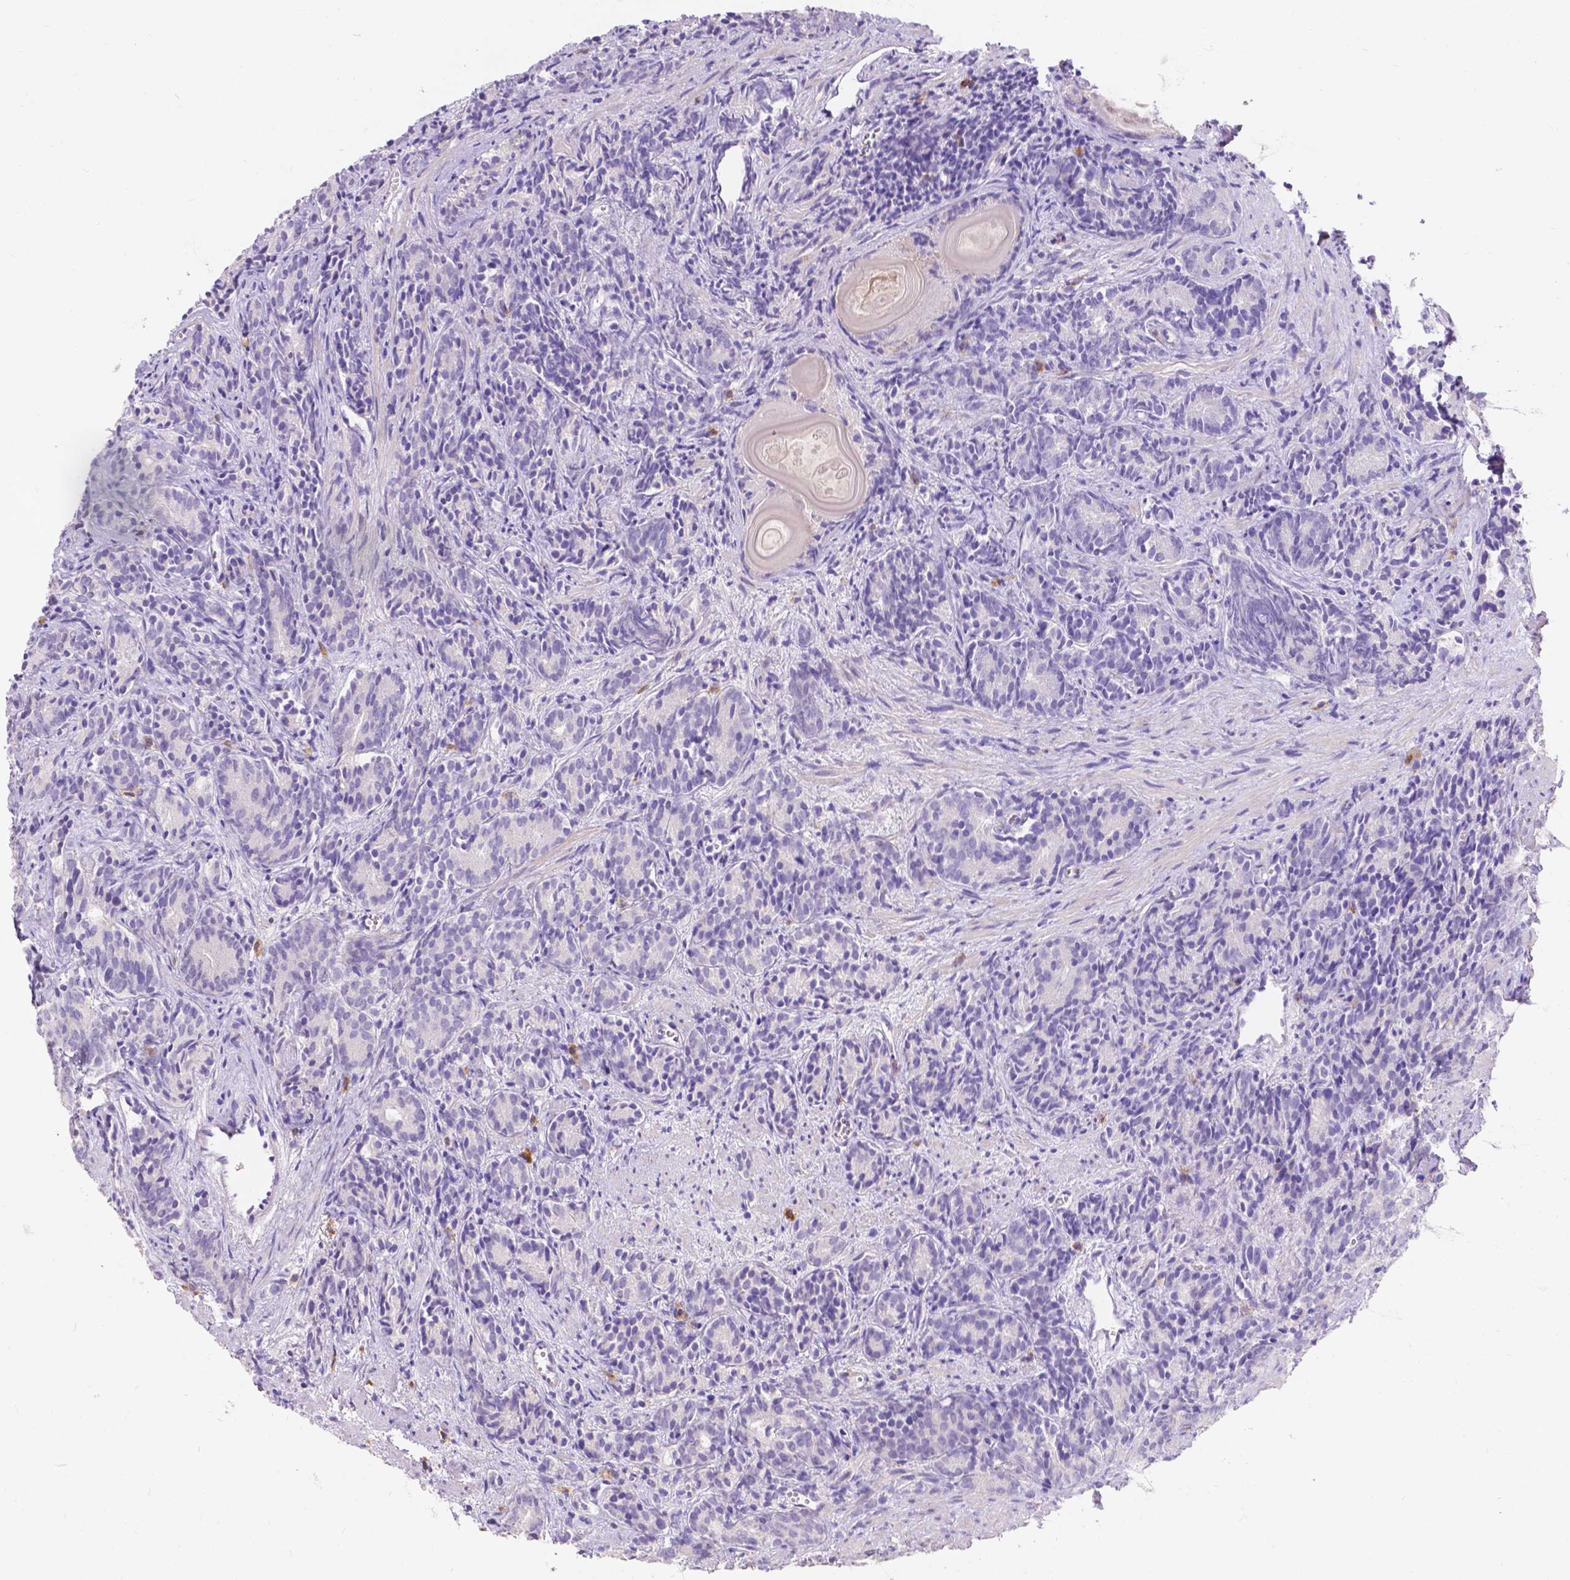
{"staining": {"intensity": "negative", "quantity": "none", "location": "none"}, "tissue": "prostate cancer", "cell_type": "Tumor cells", "image_type": "cancer", "snomed": [{"axis": "morphology", "description": "Adenocarcinoma, High grade"}, {"axis": "topography", "description": "Prostate"}], "caption": "There is no significant staining in tumor cells of prostate high-grade adenocarcinoma. (DAB (3,3'-diaminobenzidine) IHC, high magnification).", "gene": "GNRHR", "patient": {"sex": "male", "age": 84}}